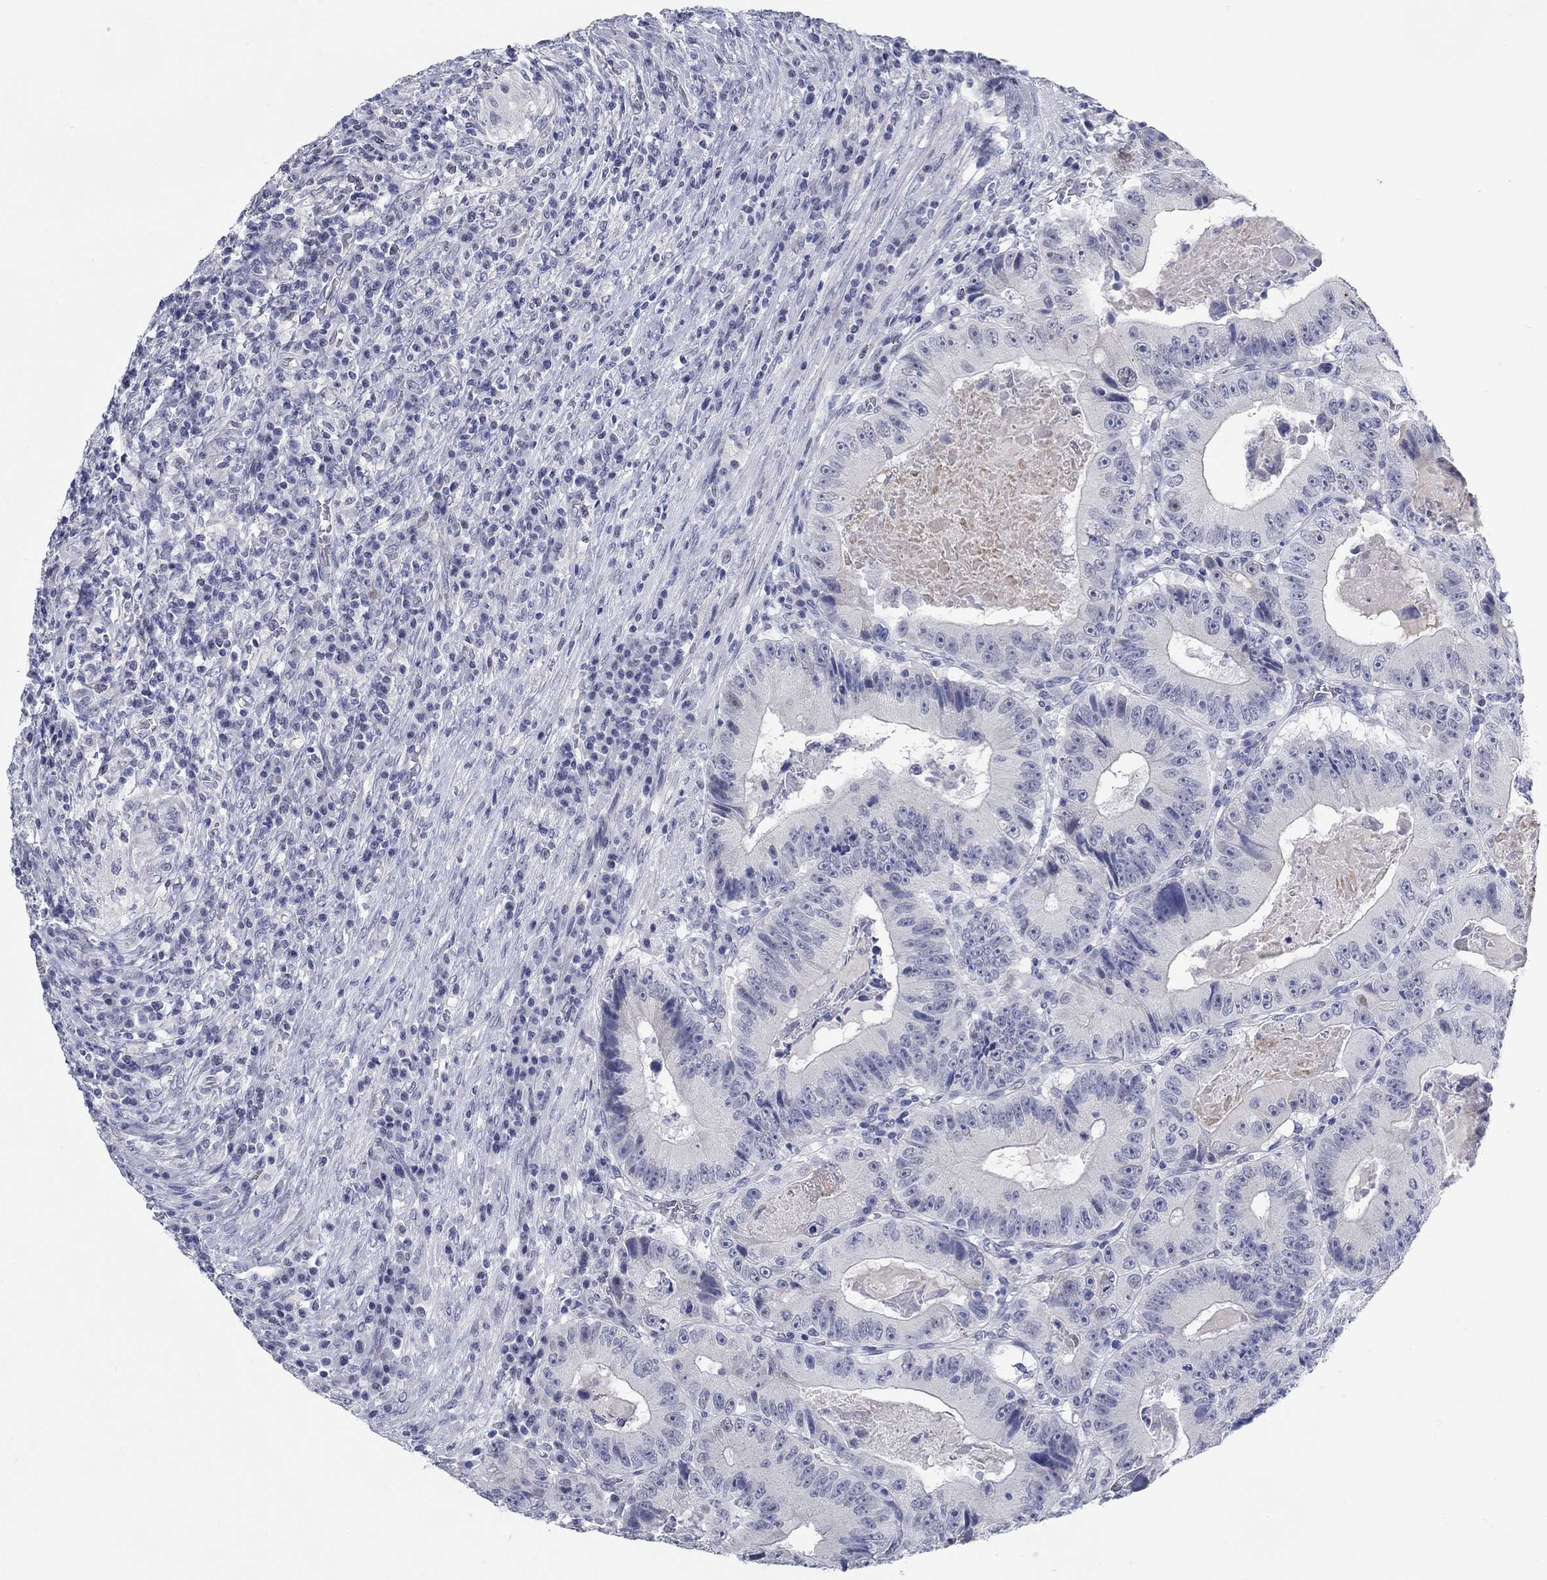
{"staining": {"intensity": "negative", "quantity": "none", "location": "none"}, "tissue": "colorectal cancer", "cell_type": "Tumor cells", "image_type": "cancer", "snomed": [{"axis": "morphology", "description": "Adenocarcinoma, NOS"}, {"axis": "topography", "description": "Colon"}], "caption": "There is no significant expression in tumor cells of adenocarcinoma (colorectal). The staining was performed using DAB to visualize the protein expression in brown, while the nuclei were stained in blue with hematoxylin (Magnification: 20x).", "gene": "WASF3", "patient": {"sex": "female", "age": 86}}